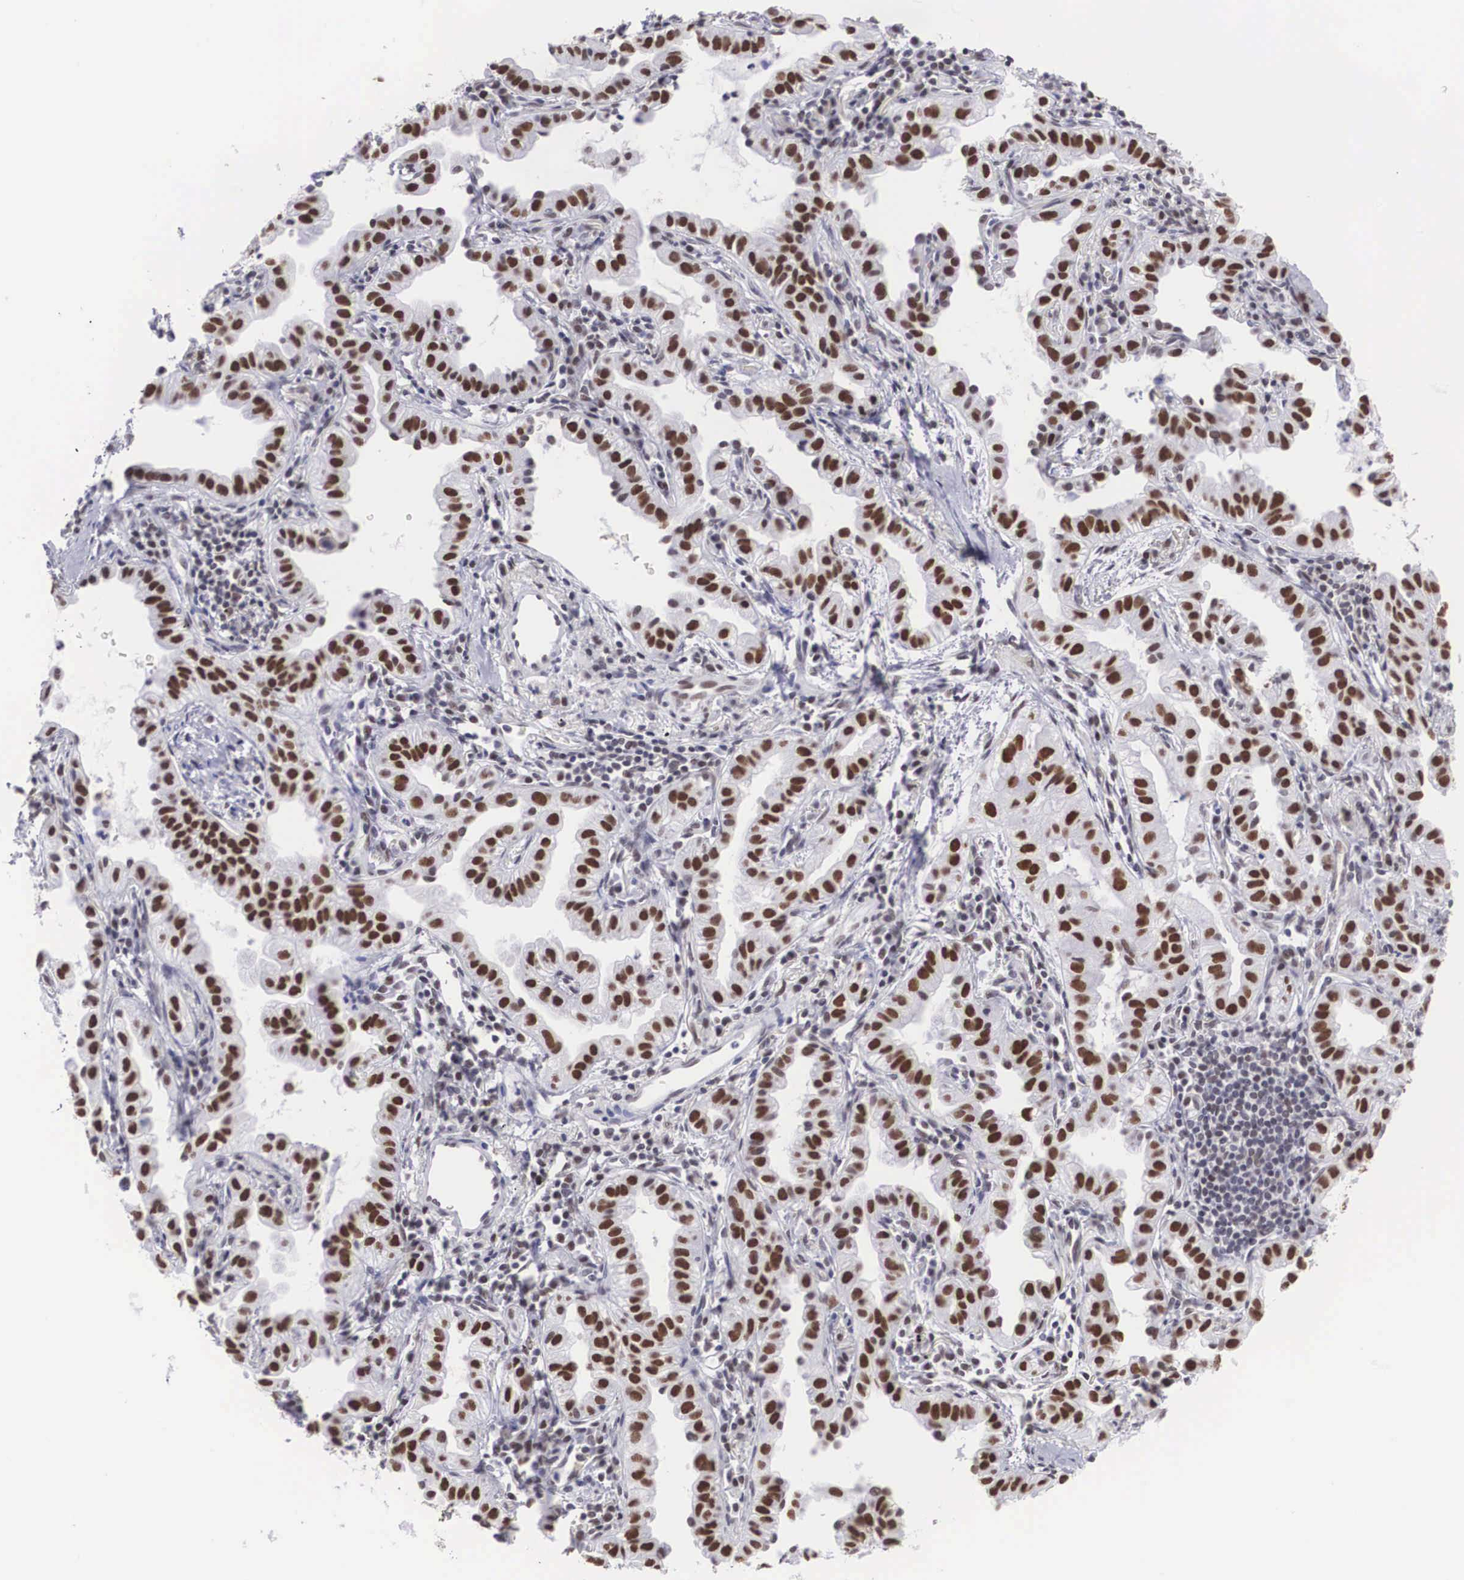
{"staining": {"intensity": "moderate", "quantity": ">75%", "location": "nuclear"}, "tissue": "lung cancer", "cell_type": "Tumor cells", "image_type": "cancer", "snomed": [{"axis": "morphology", "description": "Adenocarcinoma, NOS"}, {"axis": "topography", "description": "Lung"}], "caption": "Brown immunohistochemical staining in lung adenocarcinoma shows moderate nuclear staining in approximately >75% of tumor cells.", "gene": "CSTF2", "patient": {"sex": "female", "age": 50}}